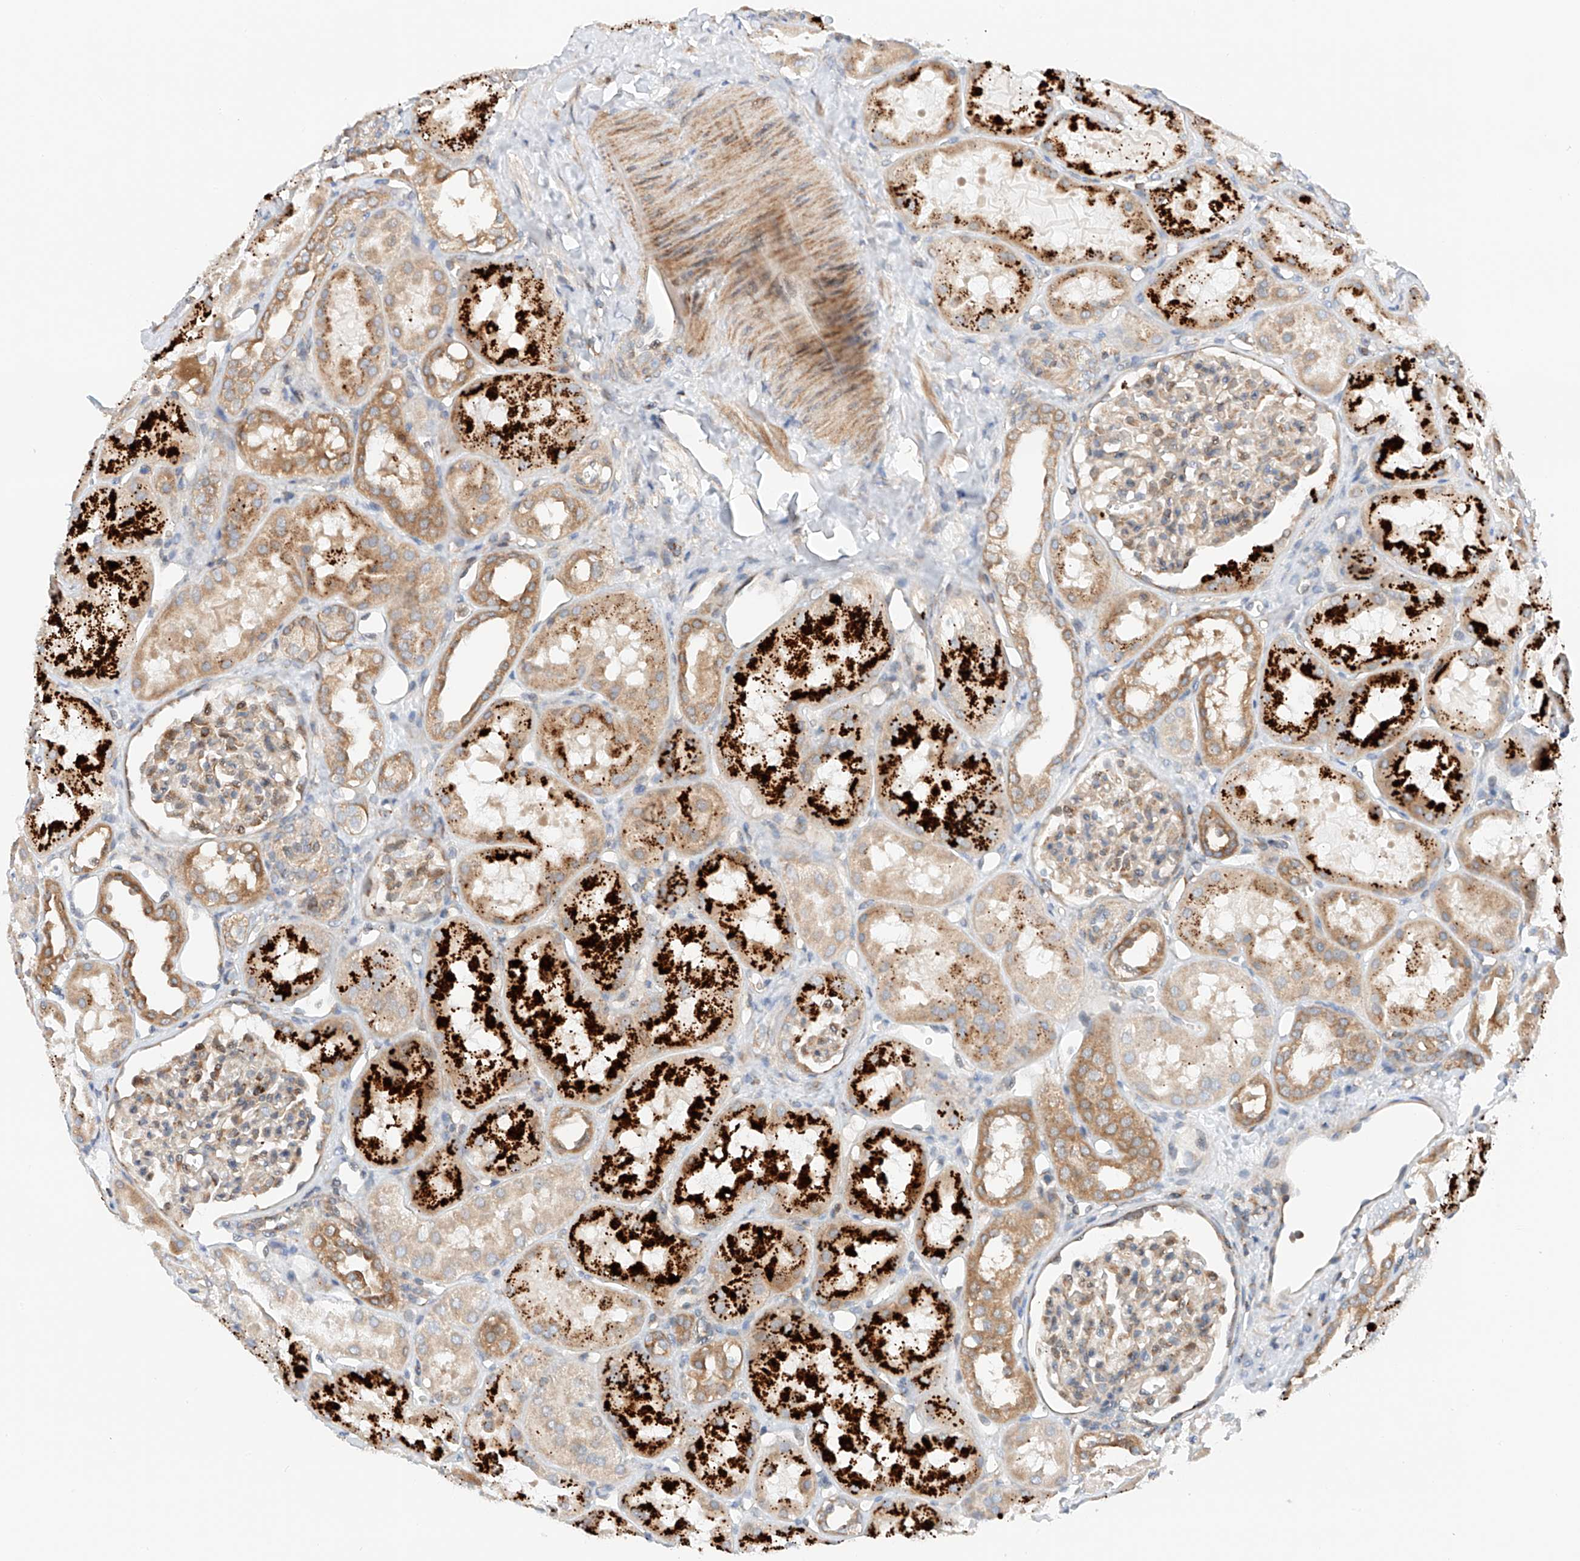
{"staining": {"intensity": "weak", "quantity": "<25%", "location": "cytoplasmic/membranous"}, "tissue": "kidney", "cell_type": "Cells in glomeruli", "image_type": "normal", "snomed": [{"axis": "morphology", "description": "Normal tissue, NOS"}, {"axis": "topography", "description": "Kidney"}], "caption": "This is an immunohistochemistry micrograph of benign human kidney. There is no expression in cells in glomeruli.", "gene": "MFN2", "patient": {"sex": "male", "age": 16}}